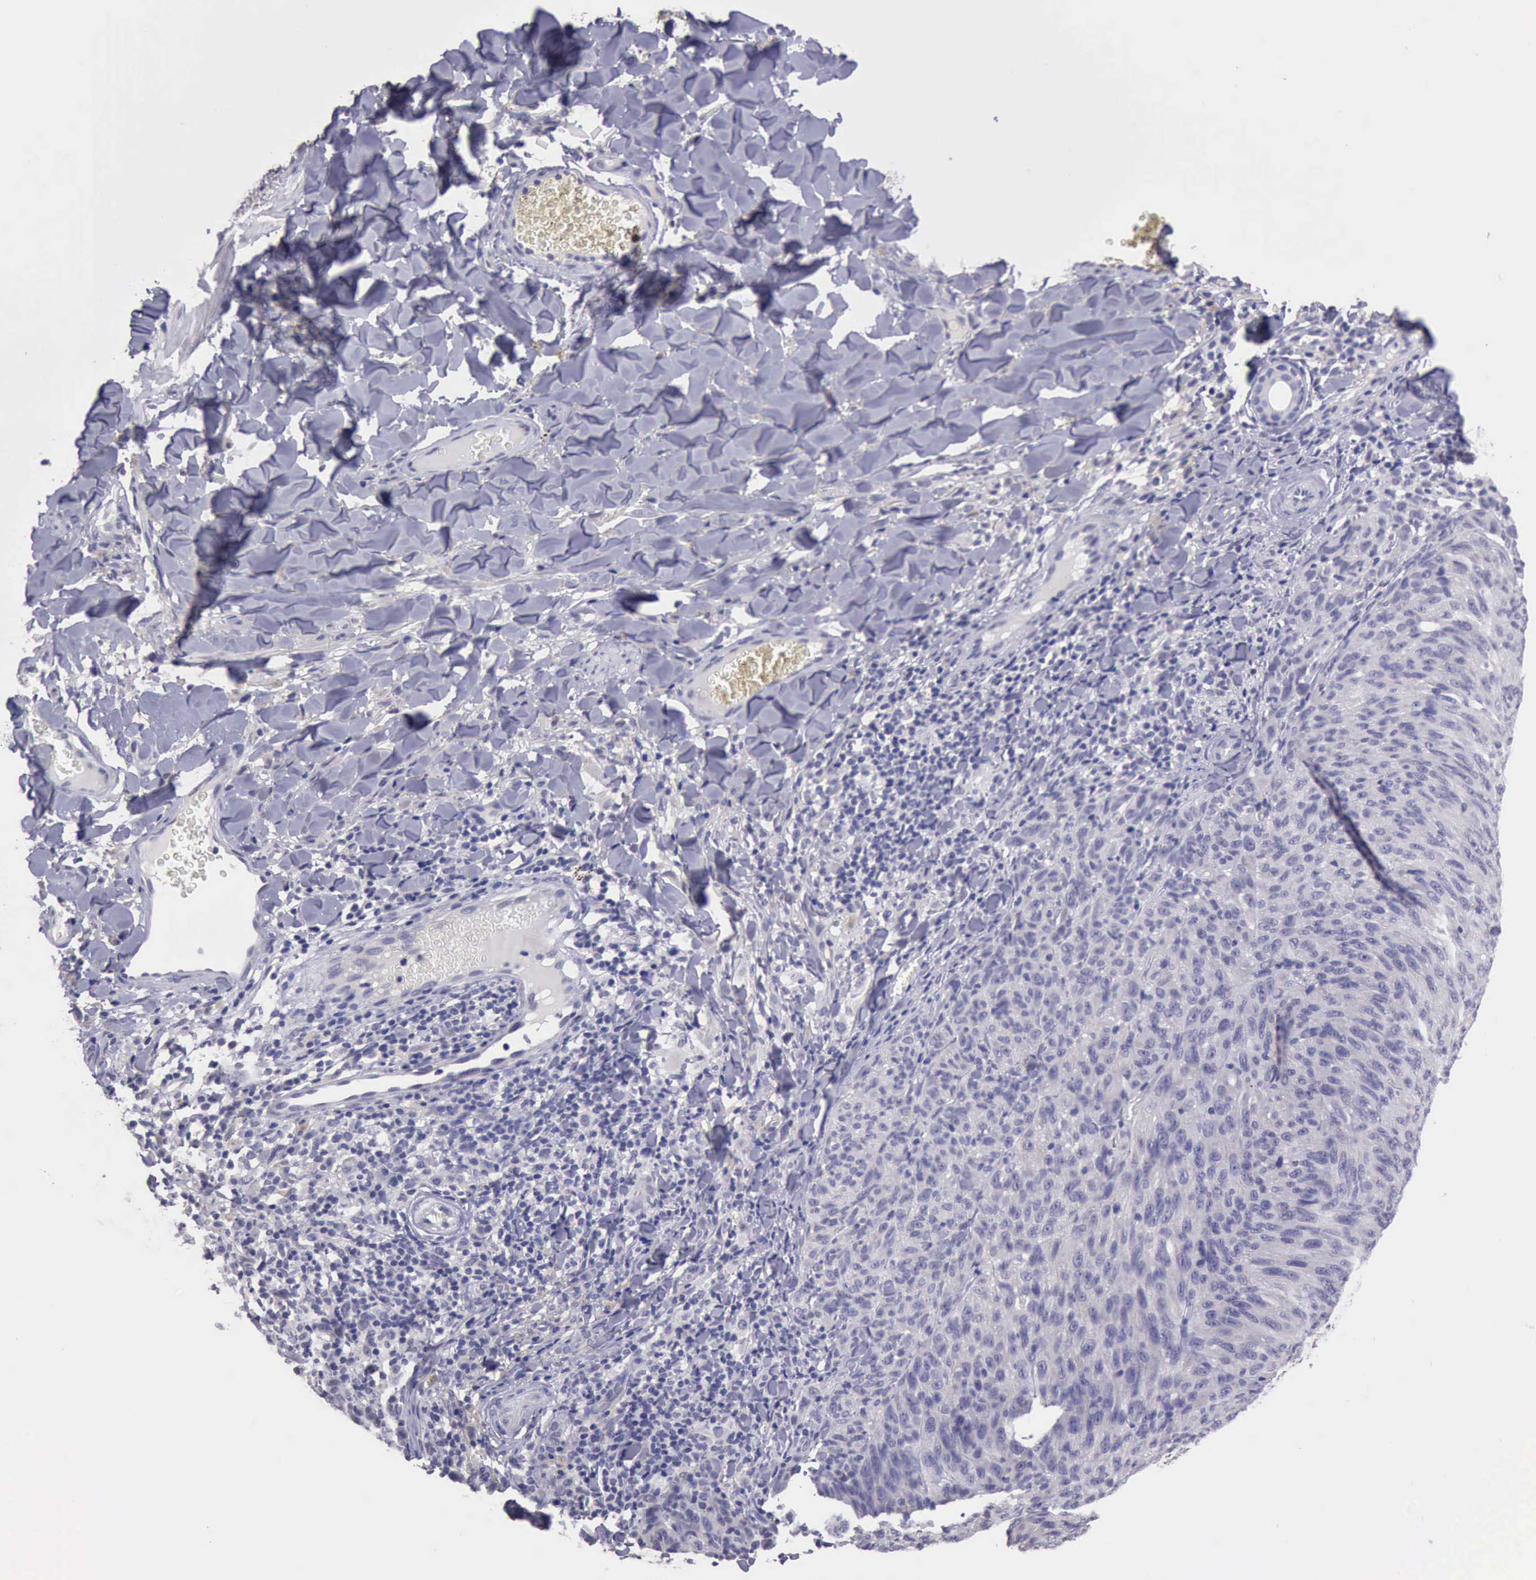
{"staining": {"intensity": "negative", "quantity": "none", "location": "none"}, "tissue": "melanoma", "cell_type": "Tumor cells", "image_type": "cancer", "snomed": [{"axis": "morphology", "description": "Malignant melanoma, NOS"}, {"axis": "topography", "description": "Skin"}], "caption": "Micrograph shows no significant protein positivity in tumor cells of melanoma. (DAB (3,3'-diaminobenzidine) immunohistochemistry (IHC), high magnification).", "gene": "KCND1", "patient": {"sex": "male", "age": 76}}